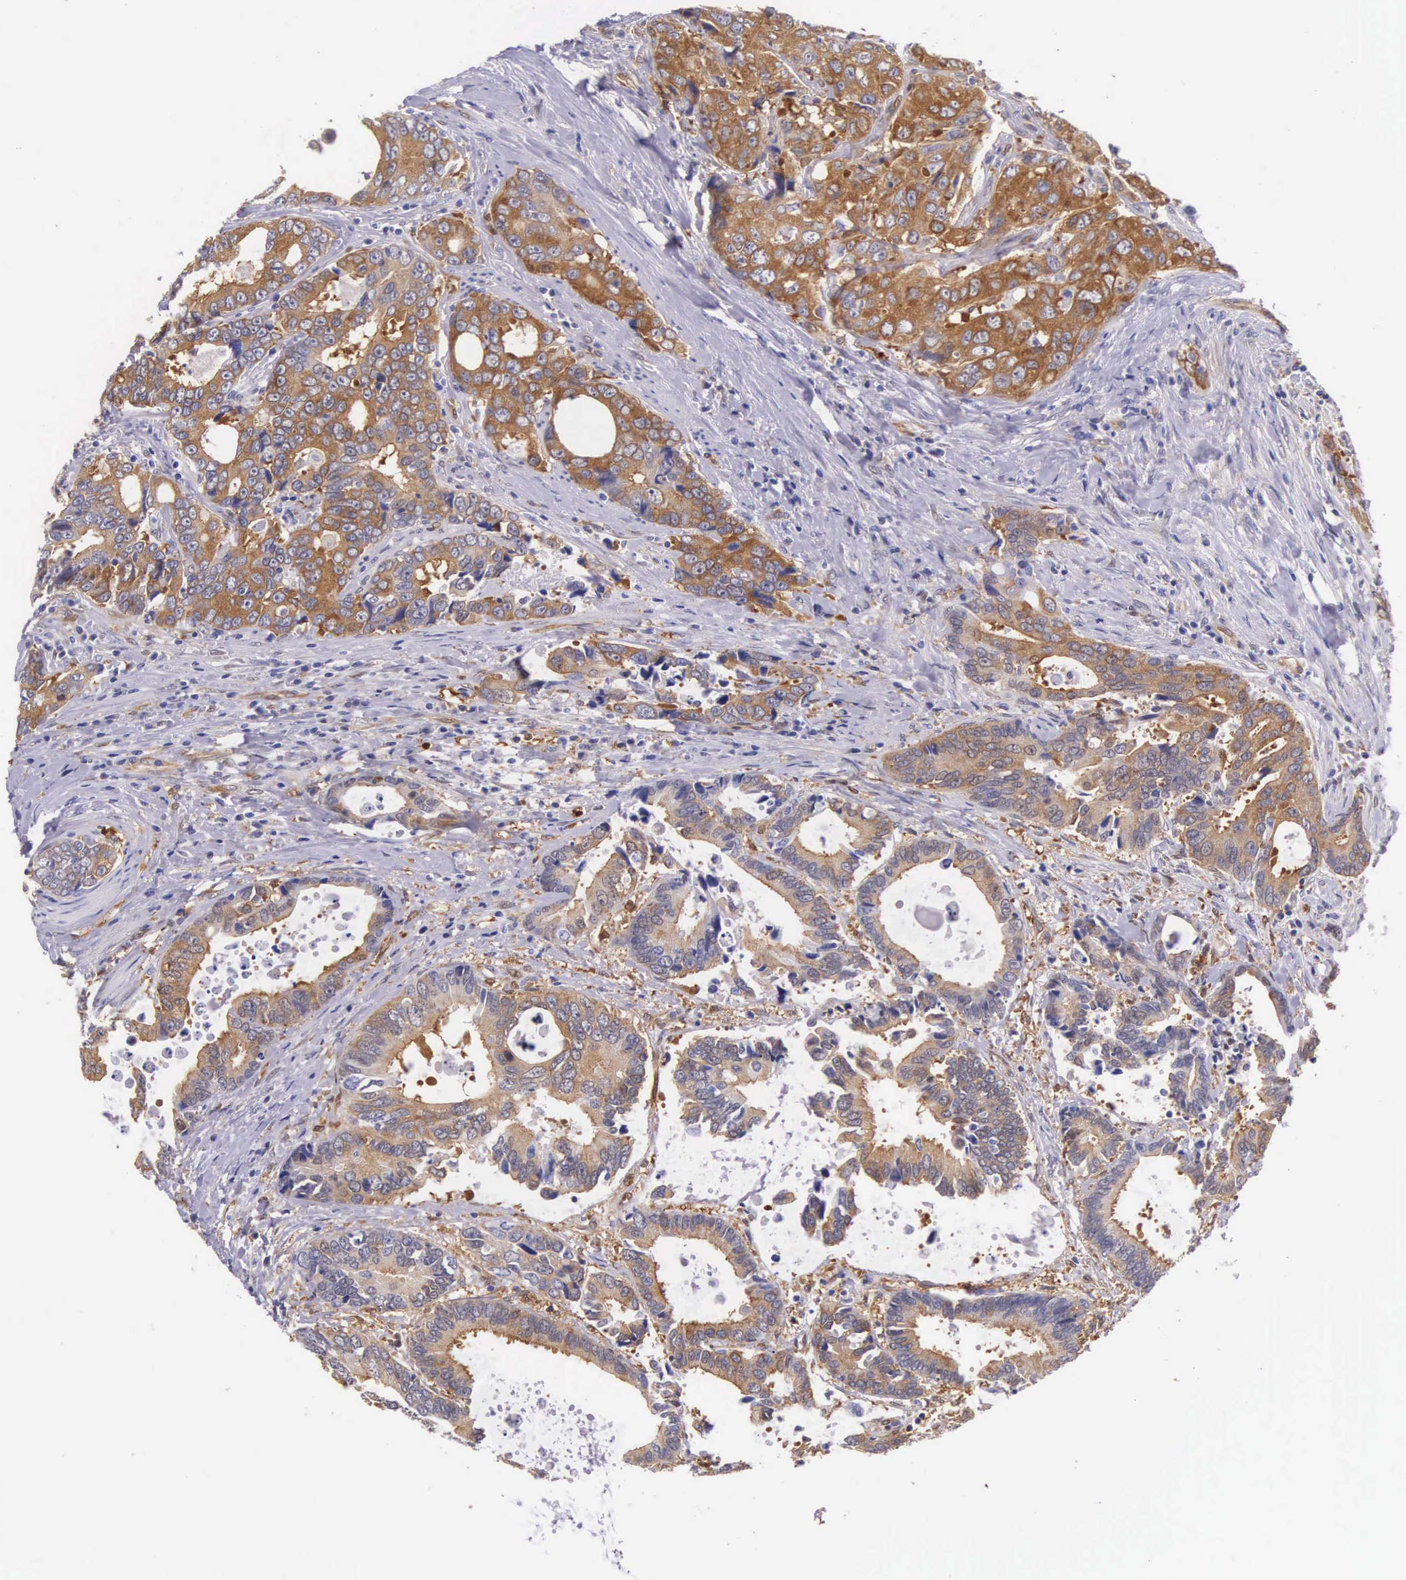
{"staining": {"intensity": "moderate", "quantity": ">75%", "location": "cytoplasmic/membranous"}, "tissue": "colorectal cancer", "cell_type": "Tumor cells", "image_type": "cancer", "snomed": [{"axis": "morphology", "description": "Adenocarcinoma, NOS"}, {"axis": "topography", "description": "Rectum"}], "caption": "A brown stain labels moderate cytoplasmic/membranous expression of a protein in human adenocarcinoma (colorectal) tumor cells.", "gene": "BCAR1", "patient": {"sex": "female", "age": 67}}